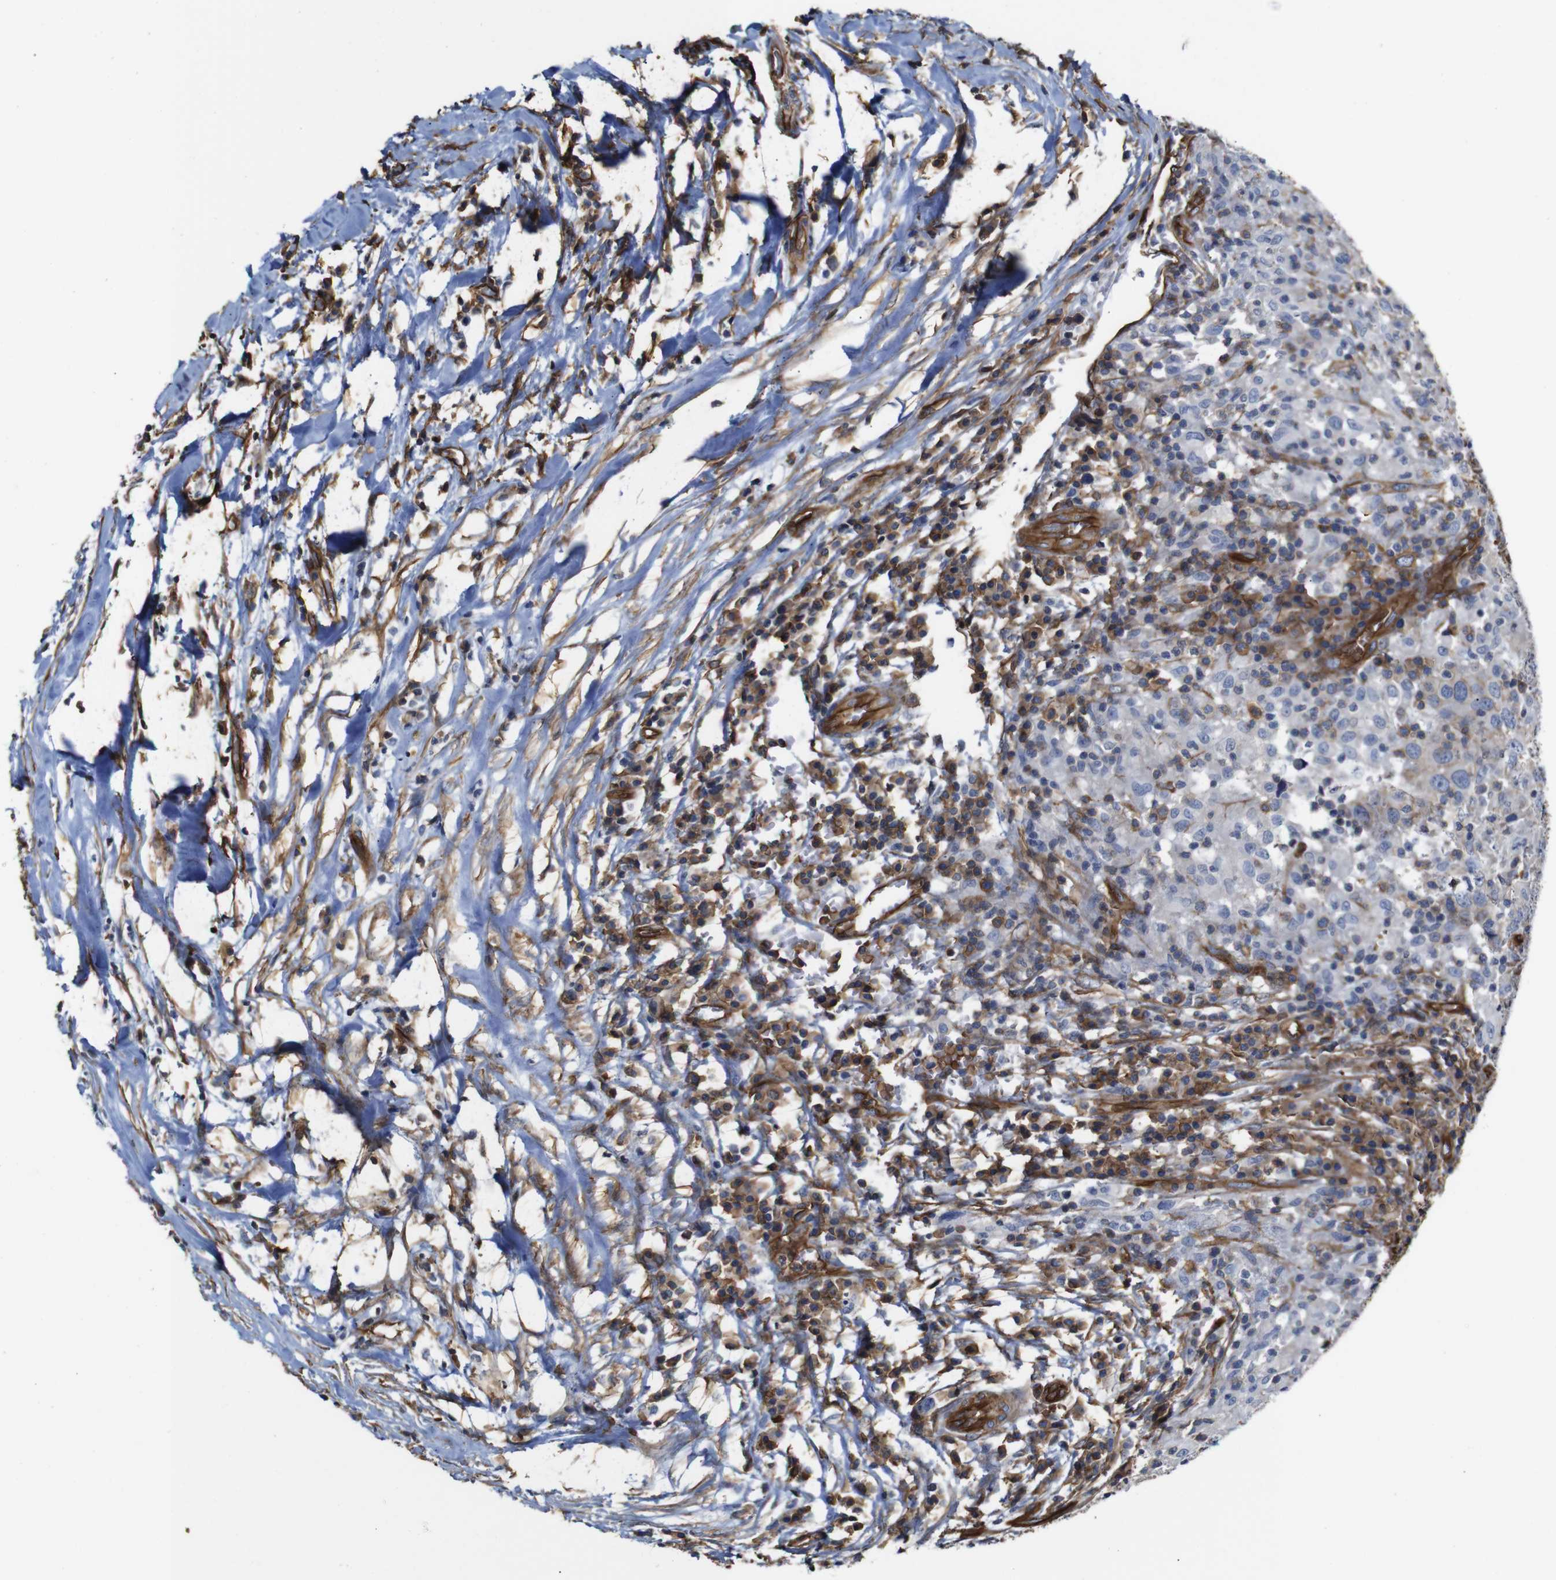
{"staining": {"intensity": "weak", "quantity": "25%-75%", "location": "cytoplasmic/membranous"}, "tissue": "head and neck cancer", "cell_type": "Tumor cells", "image_type": "cancer", "snomed": [{"axis": "morphology", "description": "Adenocarcinoma, NOS"}, {"axis": "topography", "description": "Salivary gland"}, {"axis": "topography", "description": "Head-Neck"}], "caption": "Immunohistochemistry micrograph of neoplastic tissue: adenocarcinoma (head and neck) stained using IHC reveals low levels of weak protein expression localized specifically in the cytoplasmic/membranous of tumor cells, appearing as a cytoplasmic/membranous brown color.", "gene": "SPTBN1", "patient": {"sex": "female", "age": 65}}